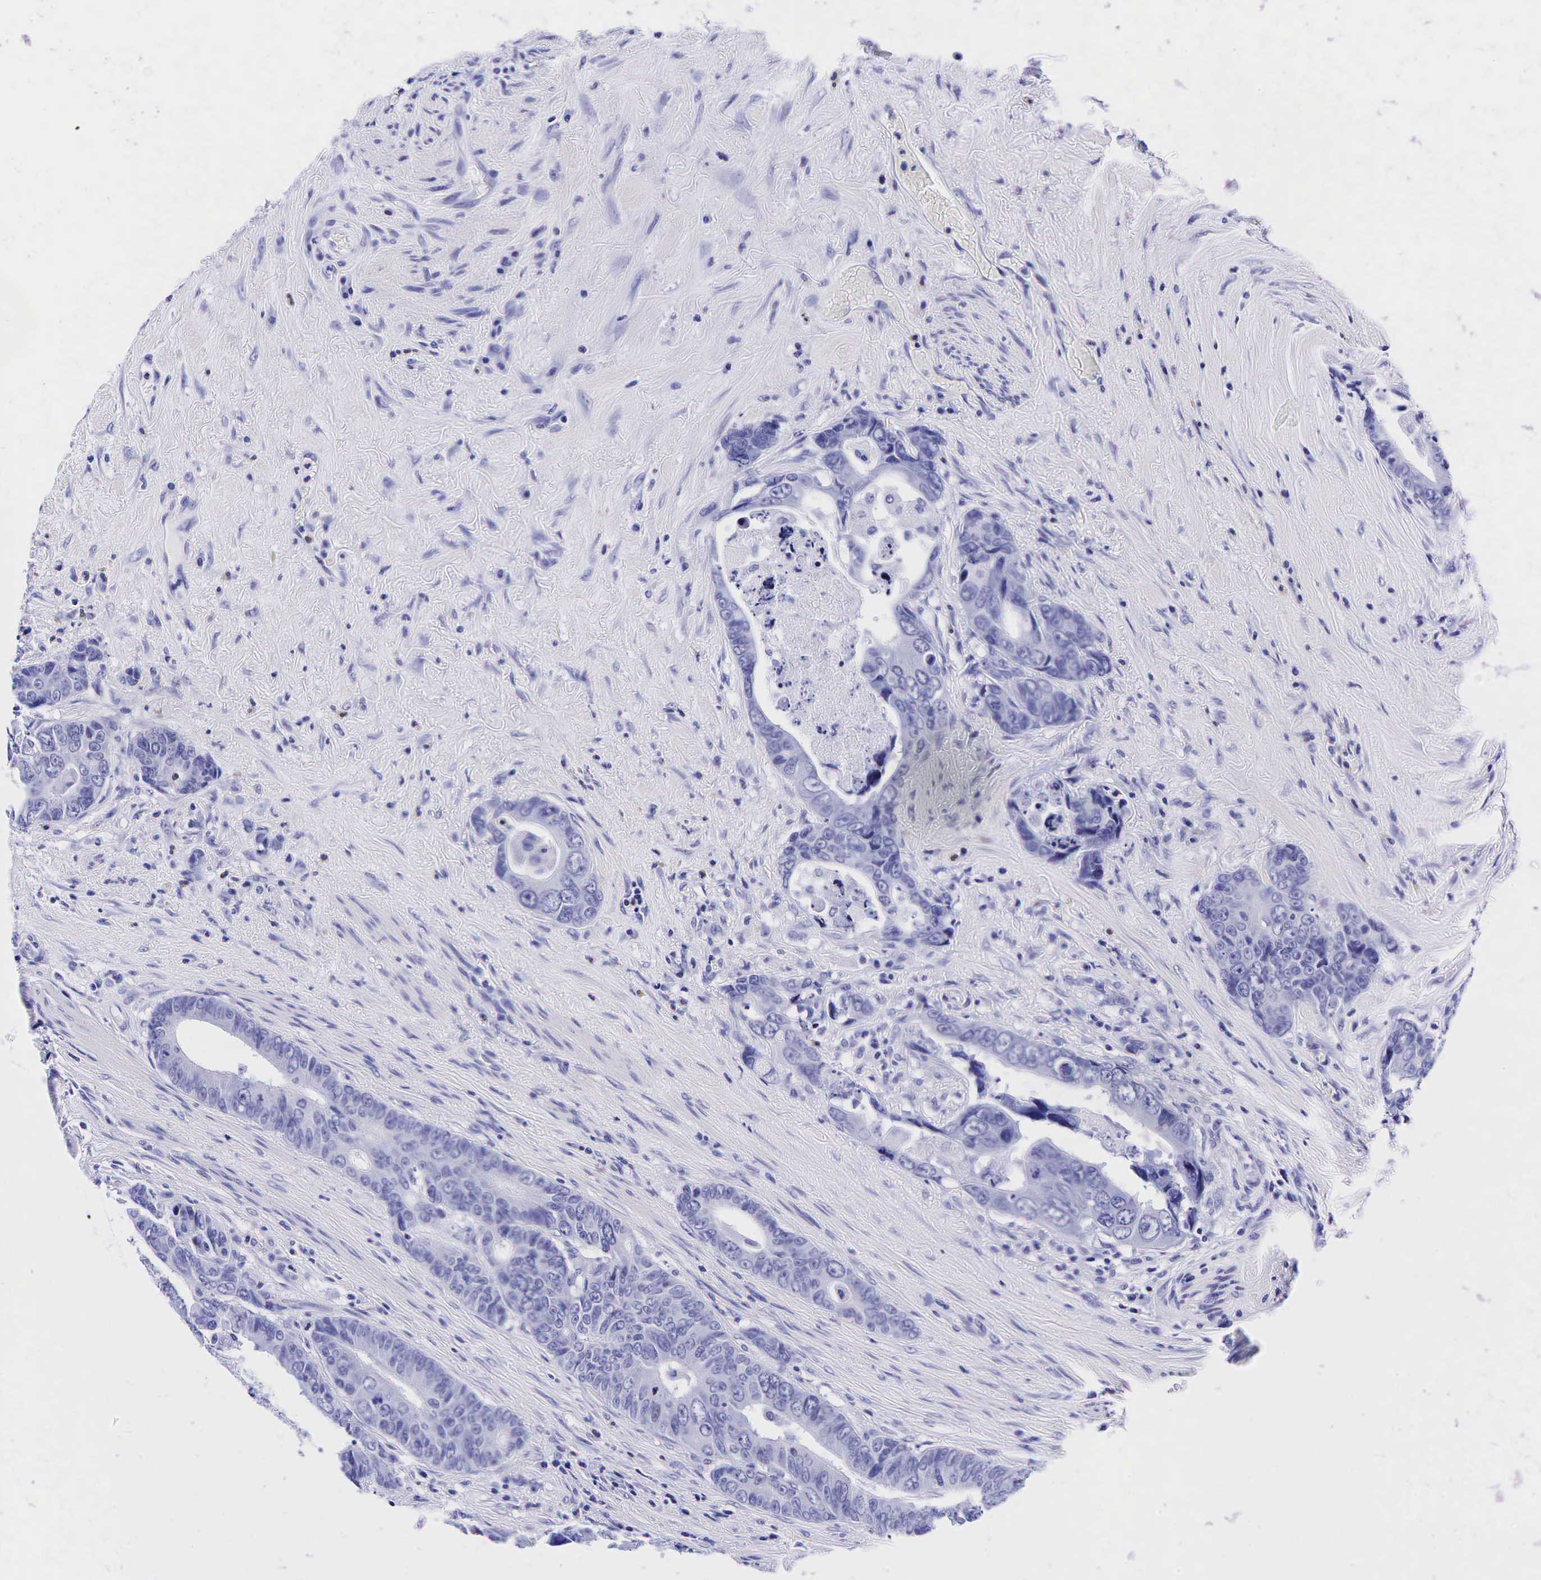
{"staining": {"intensity": "negative", "quantity": "none", "location": "none"}, "tissue": "colorectal cancer", "cell_type": "Tumor cells", "image_type": "cancer", "snomed": [{"axis": "morphology", "description": "Adenocarcinoma, NOS"}, {"axis": "topography", "description": "Rectum"}], "caption": "Immunohistochemistry (IHC) image of human colorectal cancer stained for a protein (brown), which exhibits no positivity in tumor cells.", "gene": "GCG", "patient": {"sex": "female", "age": 67}}